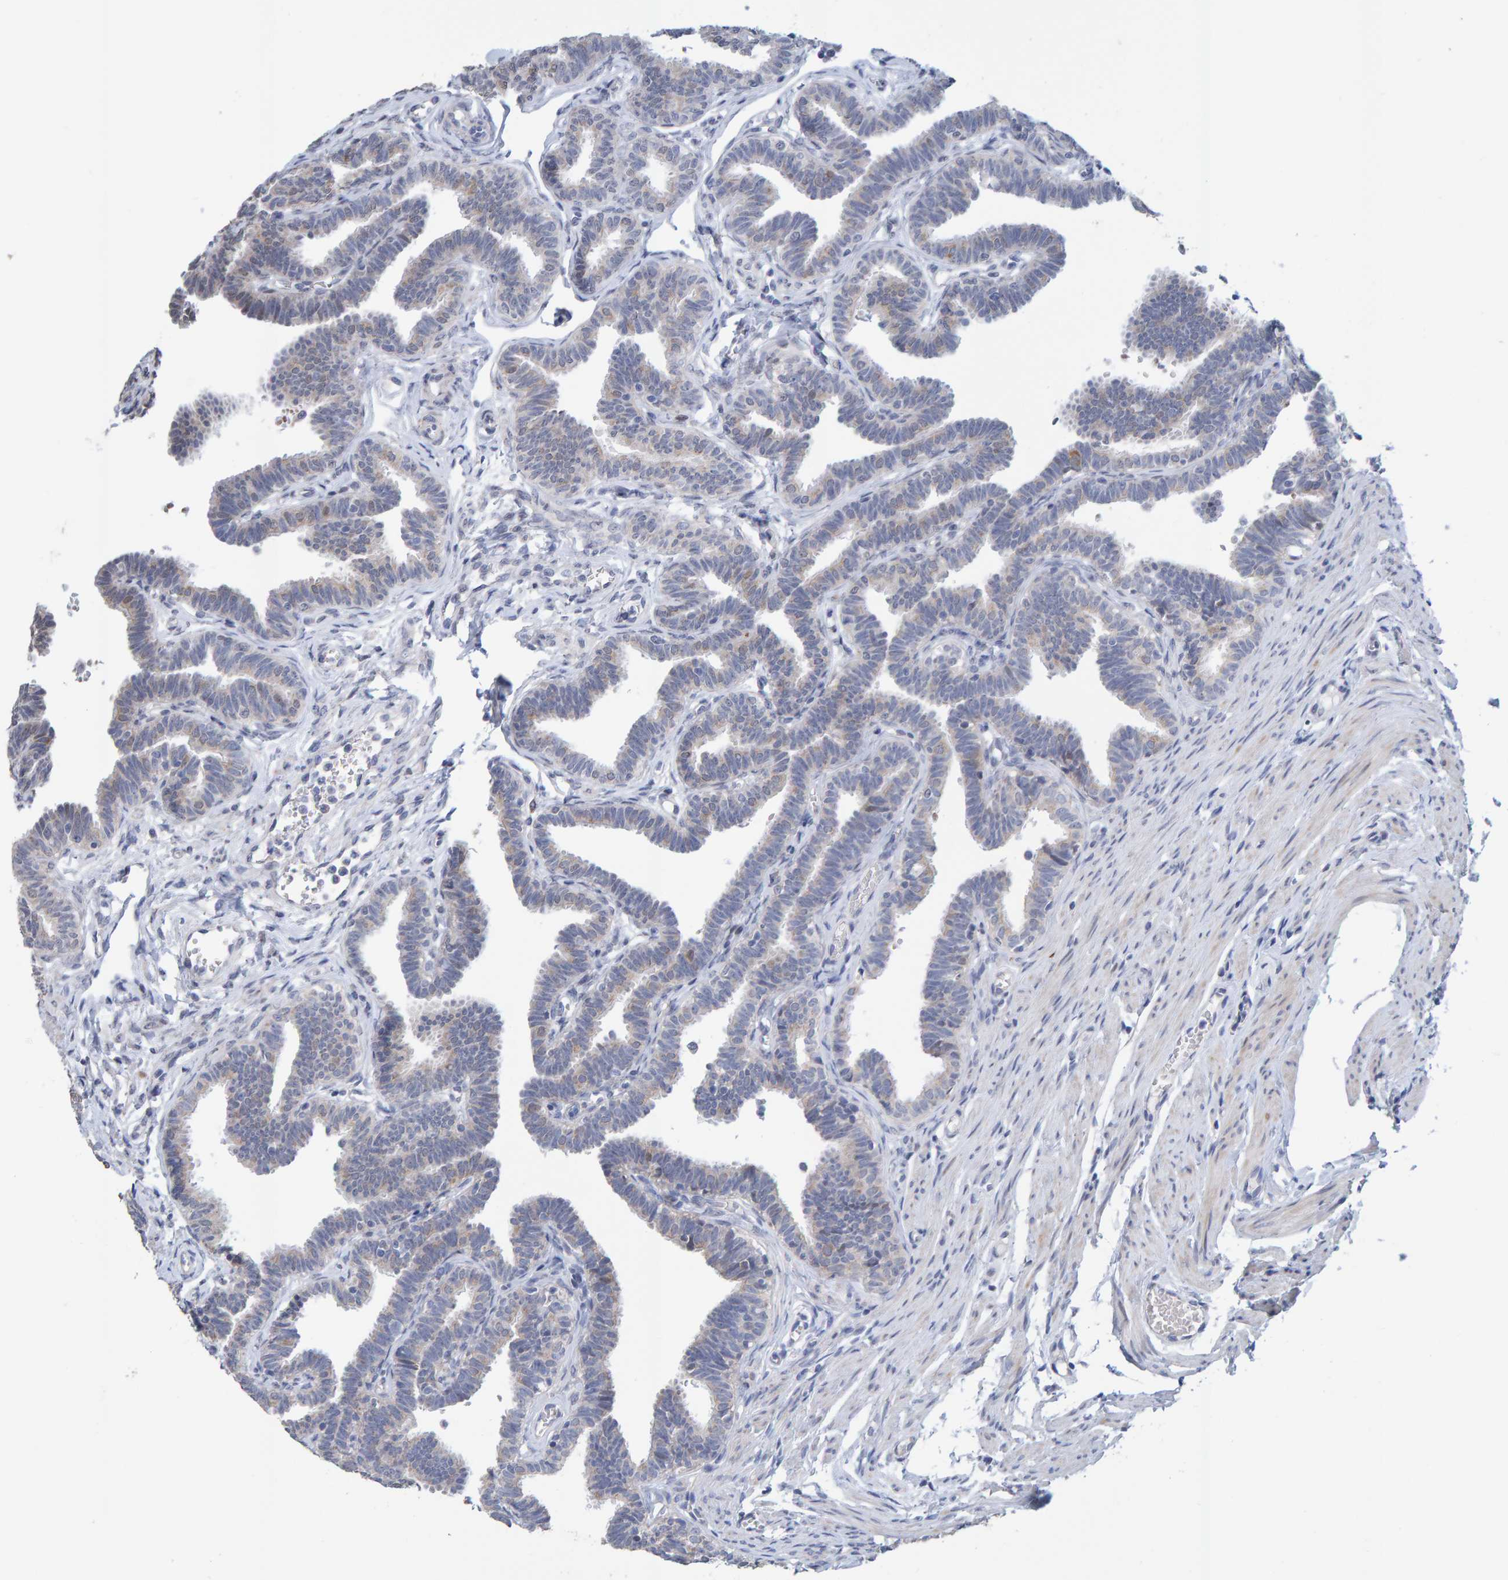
{"staining": {"intensity": "weak", "quantity": "<25%", "location": "cytoplasmic/membranous"}, "tissue": "fallopian tube", "cell_type": "Glandular cells", "image_type": "normal", "snomed": [{"axis": "morphology", "description": "Normal tissue, NOS"}, {"axis": "topography", "description": "Fallopian tube"}, {"axis": "topography", "description": "Ovary"}], "caption": "This is a image of immunohistochemistry staining of unremarkable fallopian tube, which shows no staining in glandular cells.", "gene": "USP43", "patient": {"sex": "female", "age": 23}}